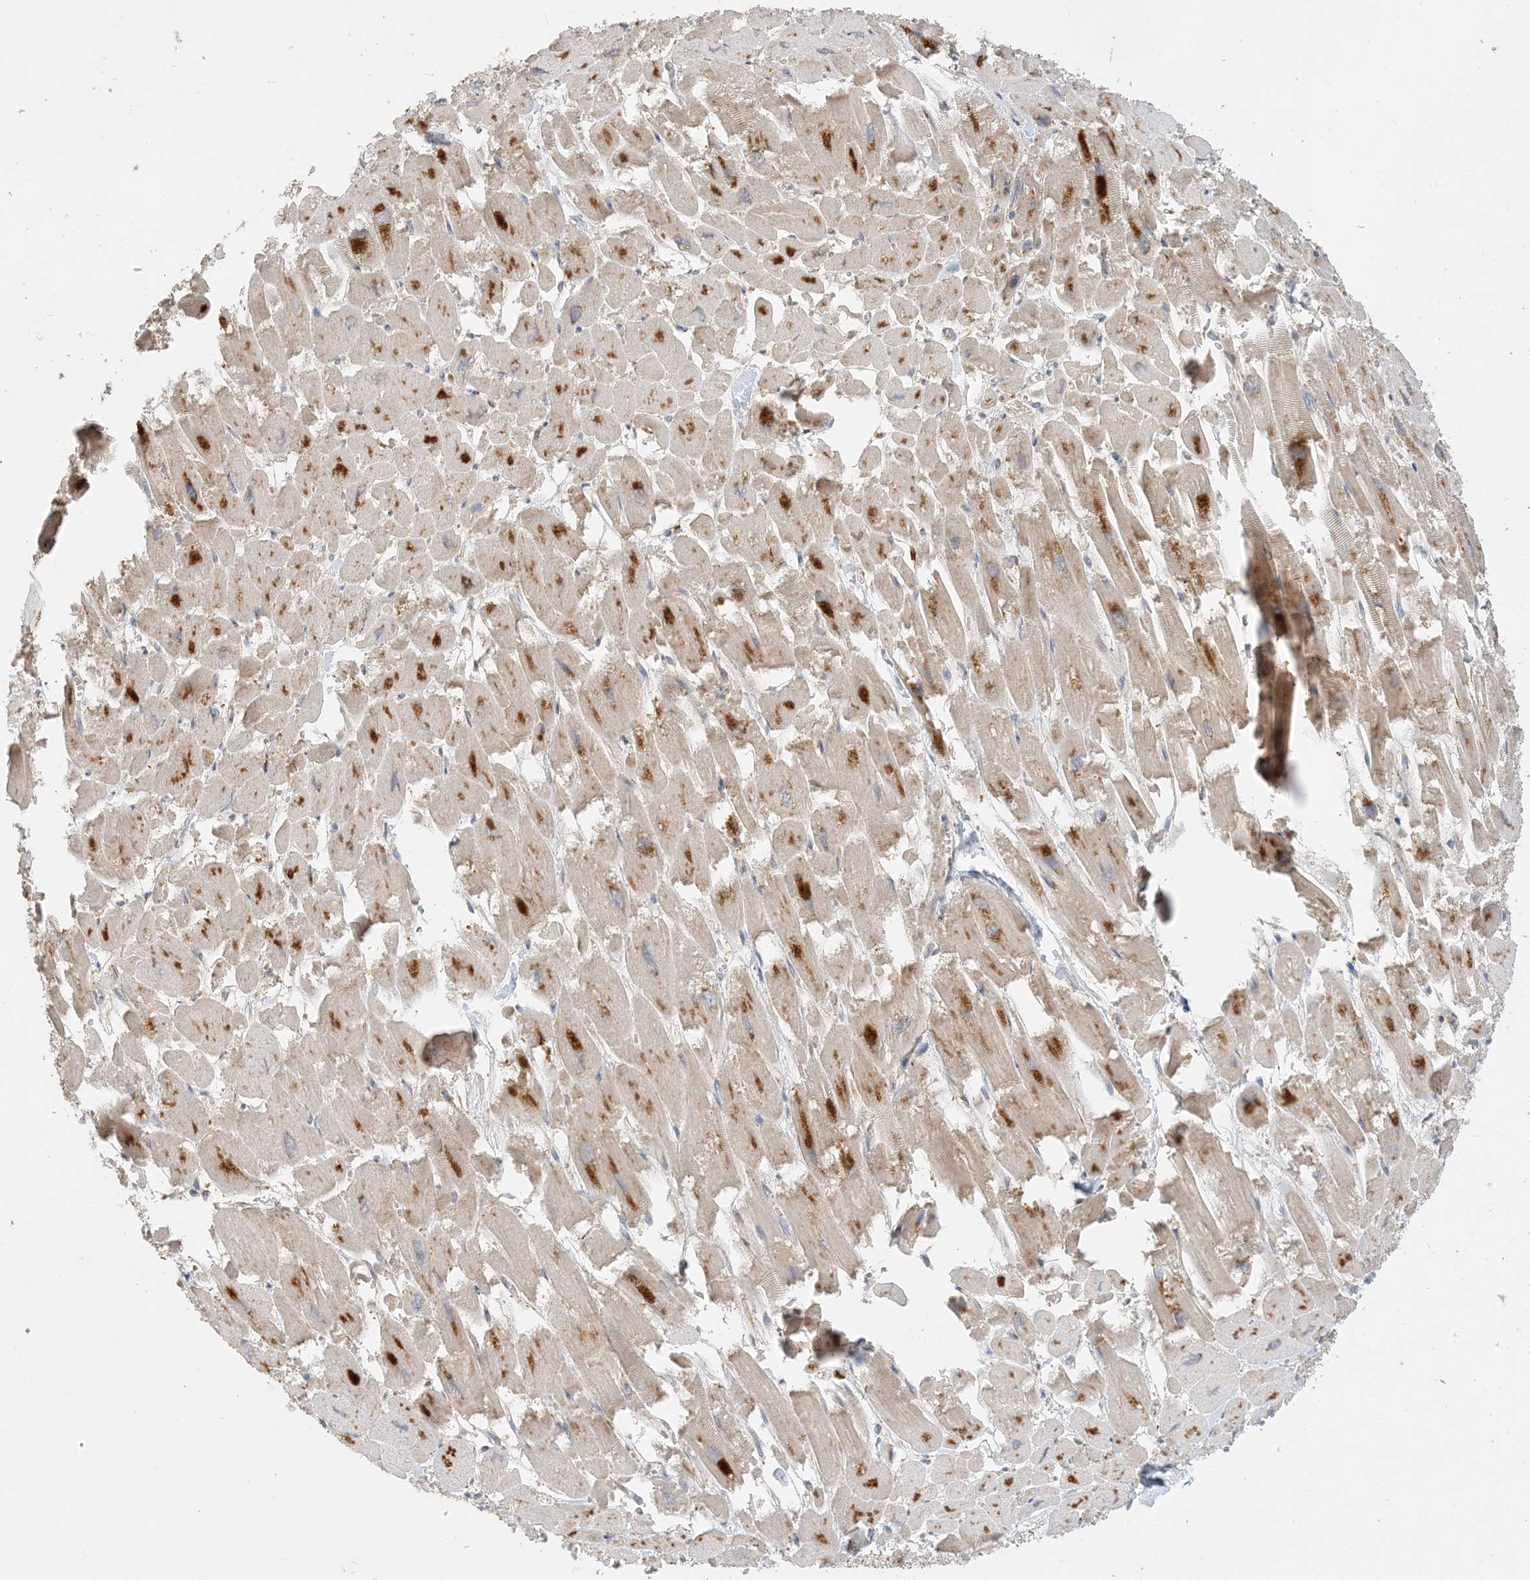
{"staining": {"intensity": "moderate", "quantity": ">75%", "location": "cytoplasmic/membranous"}, "tissue": "heart muscle", "cell_type": "Cardiomyocytes", "image_type": "normal", "snomed": [{"axis": "morphology", "description": "Normal tissue, NOS"}, {"axis": "topography", "description": "Heart"}], "caption": "IHC histopathology image of benign human heart muscle stained for a protein (brown), which demonstrates medium levels of moderate cytoplasmic/membranous expression in approximately >75% of cardiomyocytes.", "gene": "SPPL2A", "patient": {"sex": "male", "age": 54}}